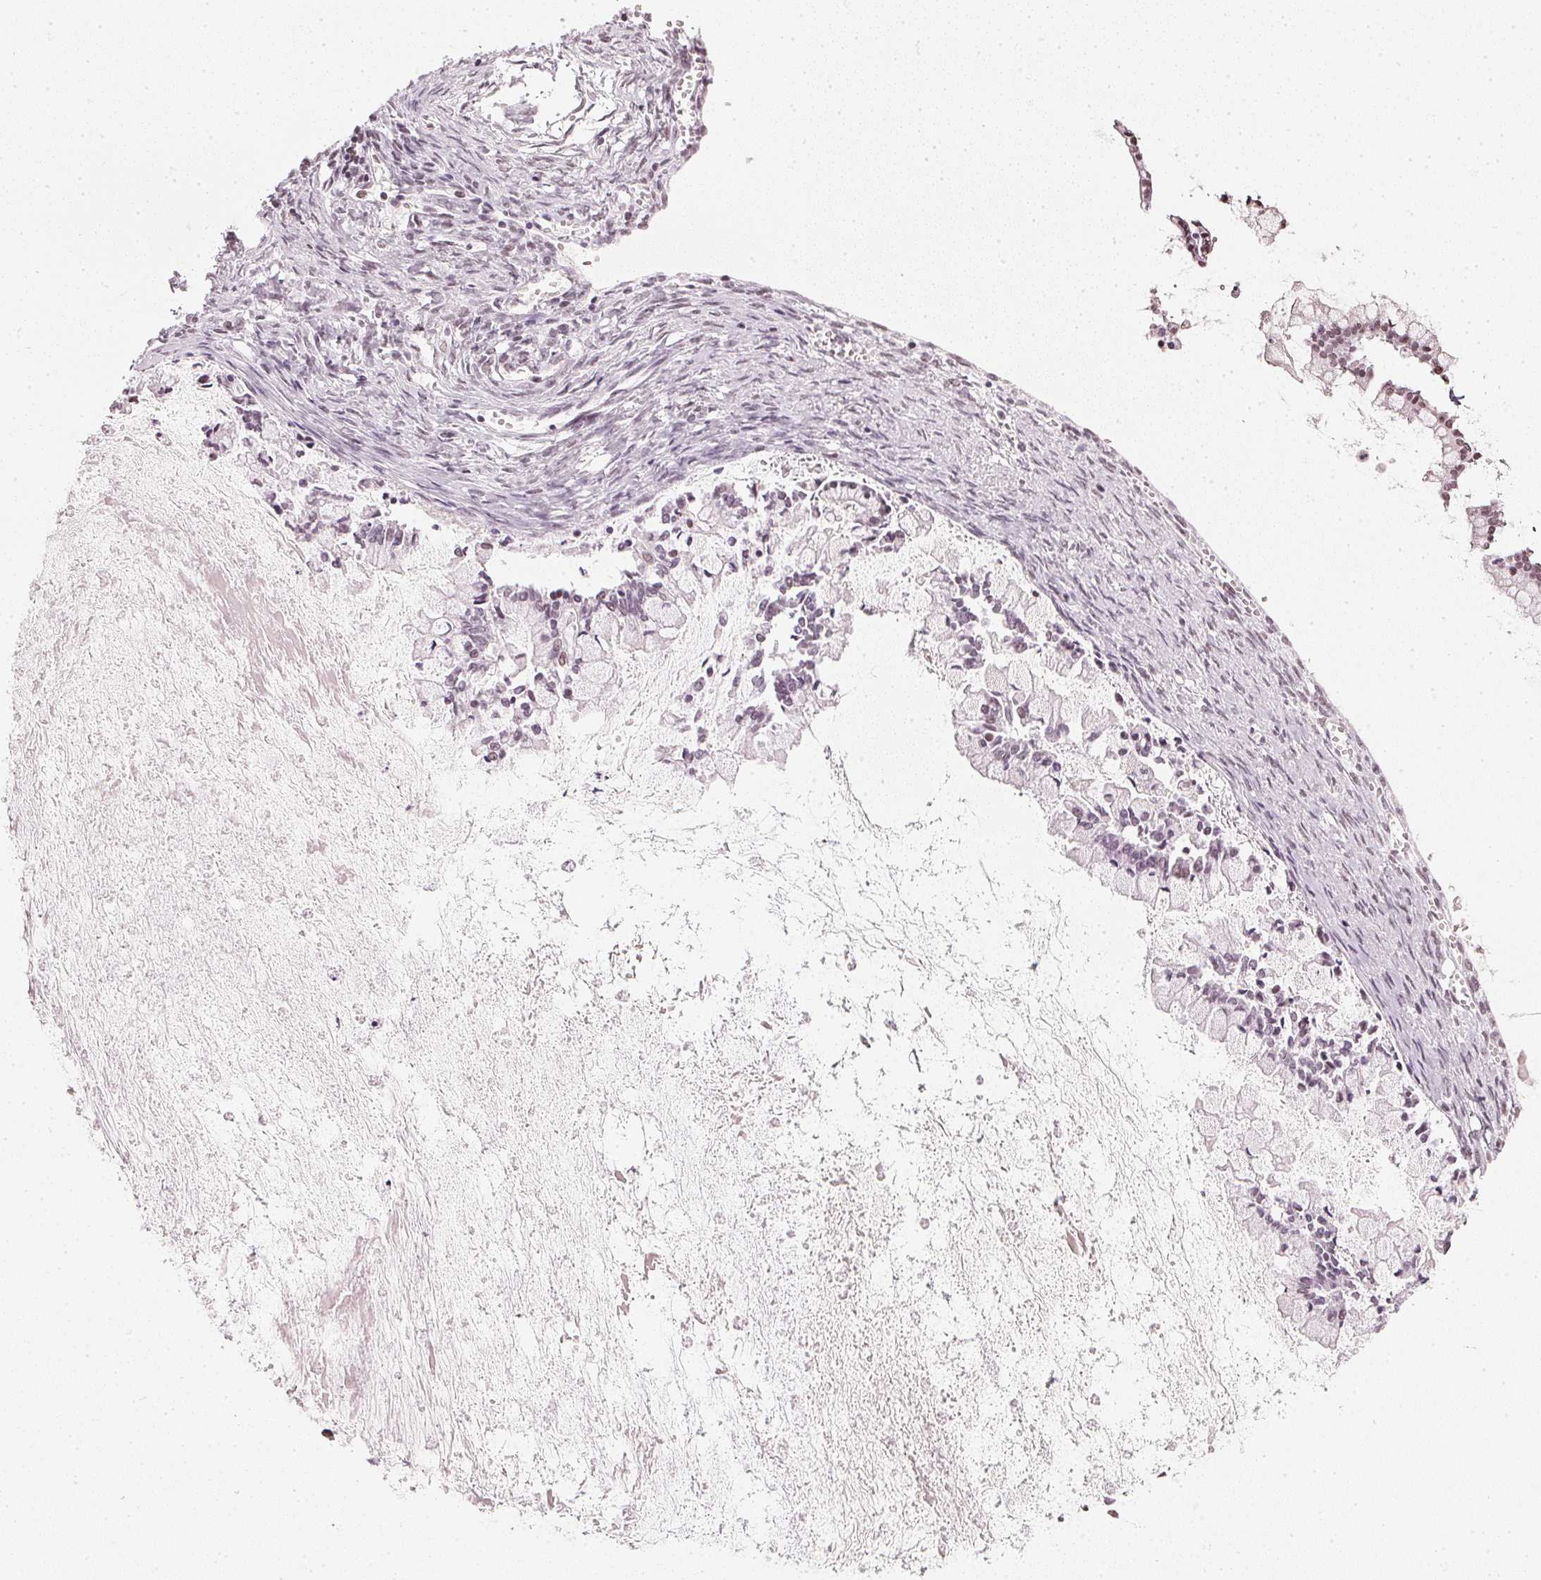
{"staining": {"intensity": "negative", "quantity": "none", "location": "none"}, "tissue": "ovarian cancer", "cell_type": "Tumor cells", "image_type": "cancer", "snomed": [{"axis": "morphology", "description": "Cystadenocarcinoma, mucinous, NOS"}, {"axis": "topography", "description": "Ovary"}], "caption": "An immunohistochemistry histopathology image of mucinous cystadenocarcinoma (ovarian) is shown. There is no staining in tumor cells of mucinous cystadenocarcinoma (ovarian).", "gene": "DNAJC6", "patient": {"sex": "female", "age": 67}}